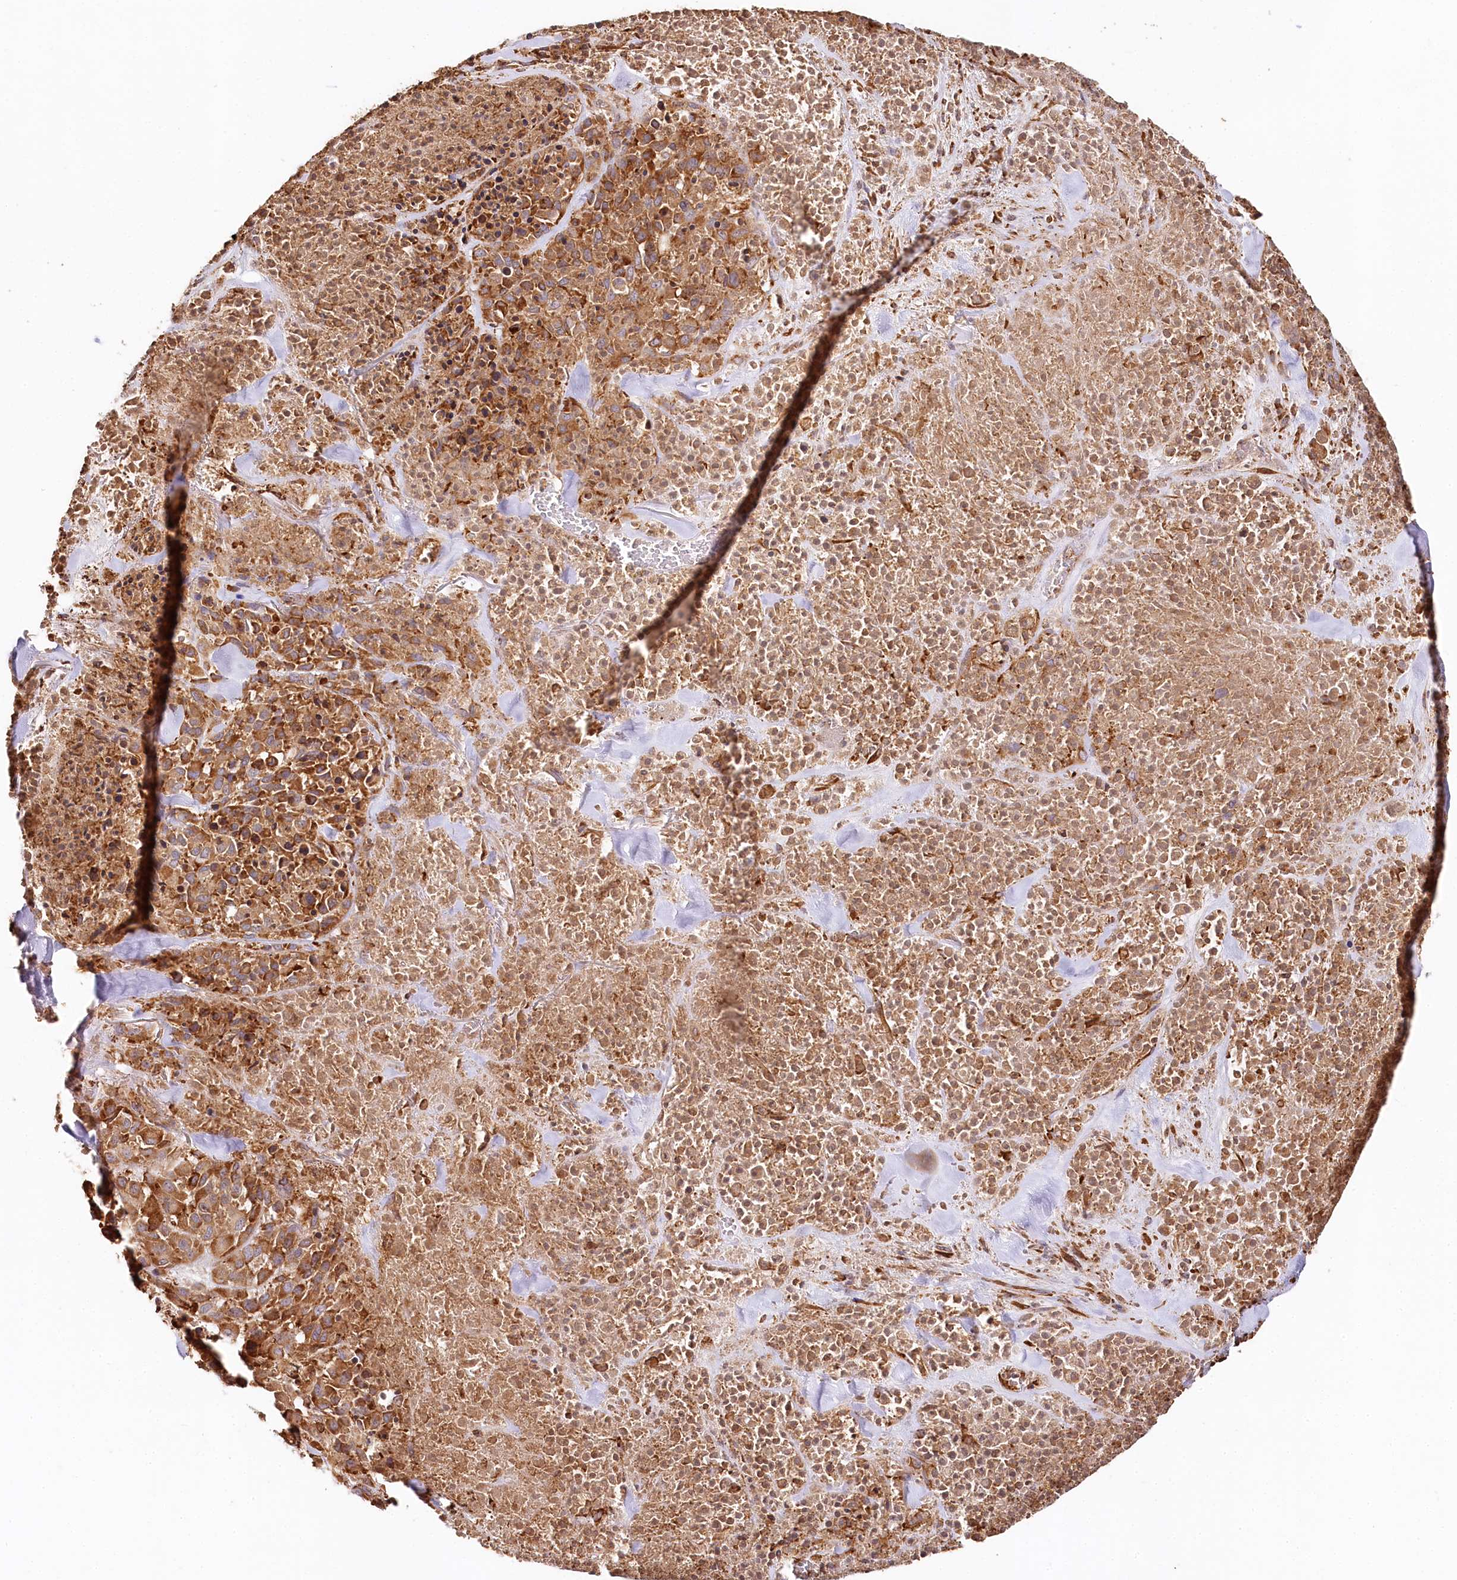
{"staining": {"intensity": "strong", "quantity": ">75%", "location": "cytoplasmic/membranous"}, "tissue": "melanoma", "cell_type": "Tumor cells", "image_type": "cancer", "snomed": [{"axis": "morphology", "description": "Malignant melanoma, Metastatic site"}, {"axis": "topography", "description": "Skin"}], "caption": "Tumor cells exhibit high levels of strong cytoplasmic/membranous expression in about >75% of cells in human melanoma.", "gene": "VEGFA", "patient": {"sex": "female", "age": 81}}